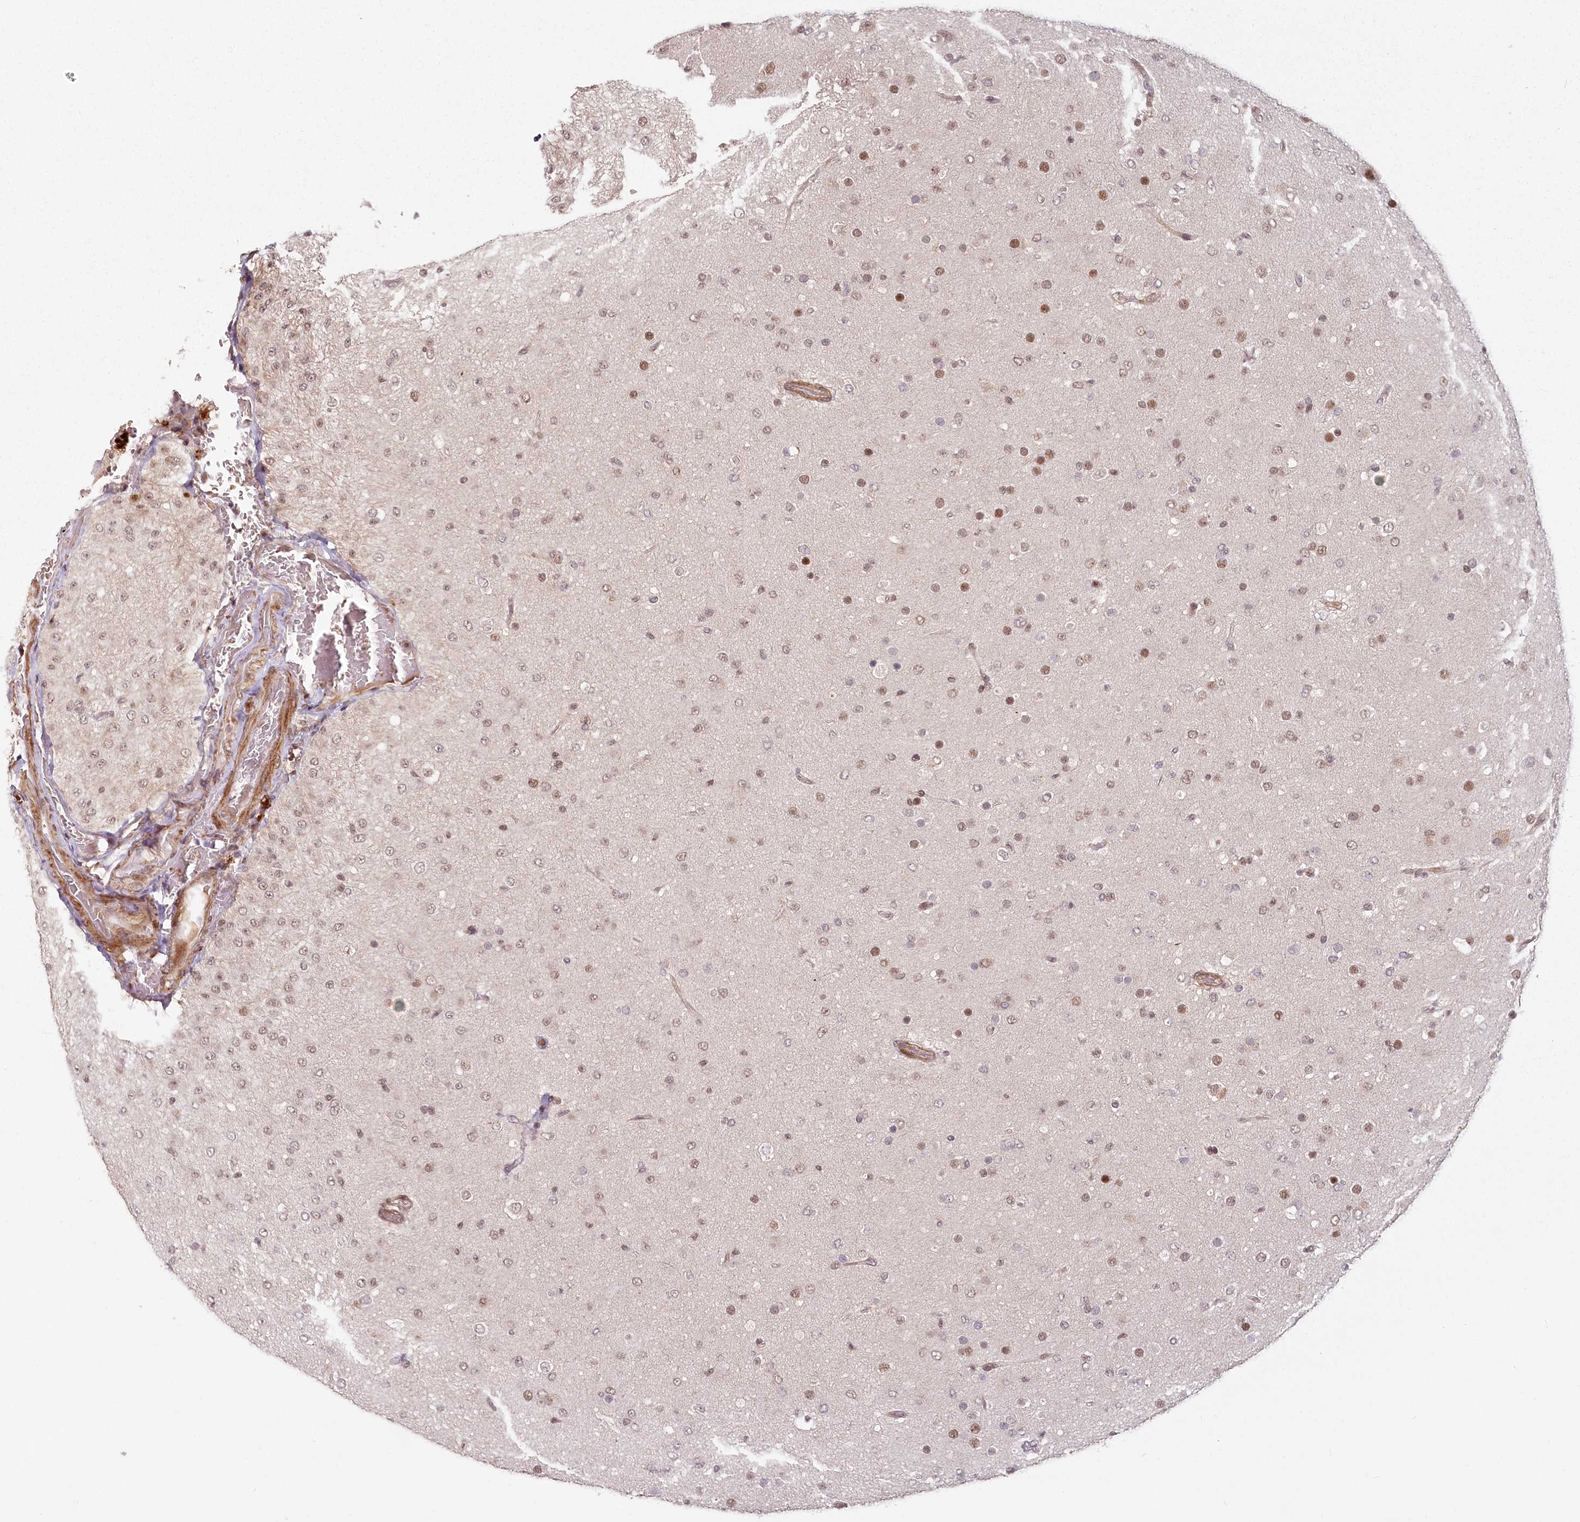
{"staining": {"intensity": "moderate", "quantity": "<25%", "location": "nuclear"}, "tissue": "glioma", "cell_type": "Tumor cells", "image_type": "cancer", "snomed": [{"axis": "morphology", "description": "Glioma, malignant, Low grade"}, {"axis": "topography", "description": "Brain"}], "caption": "Immunohistochemical staining of human malignant low-grade glioma displays moderate nuclear protein expression in about <25% of tumor cells. (Stains: DAB in brown, nuclei in blue, Microscopy: brightfield microscopy at high magnification).", "gene": "FAM204A", "patient": {"sex": "male", "age": 65}}